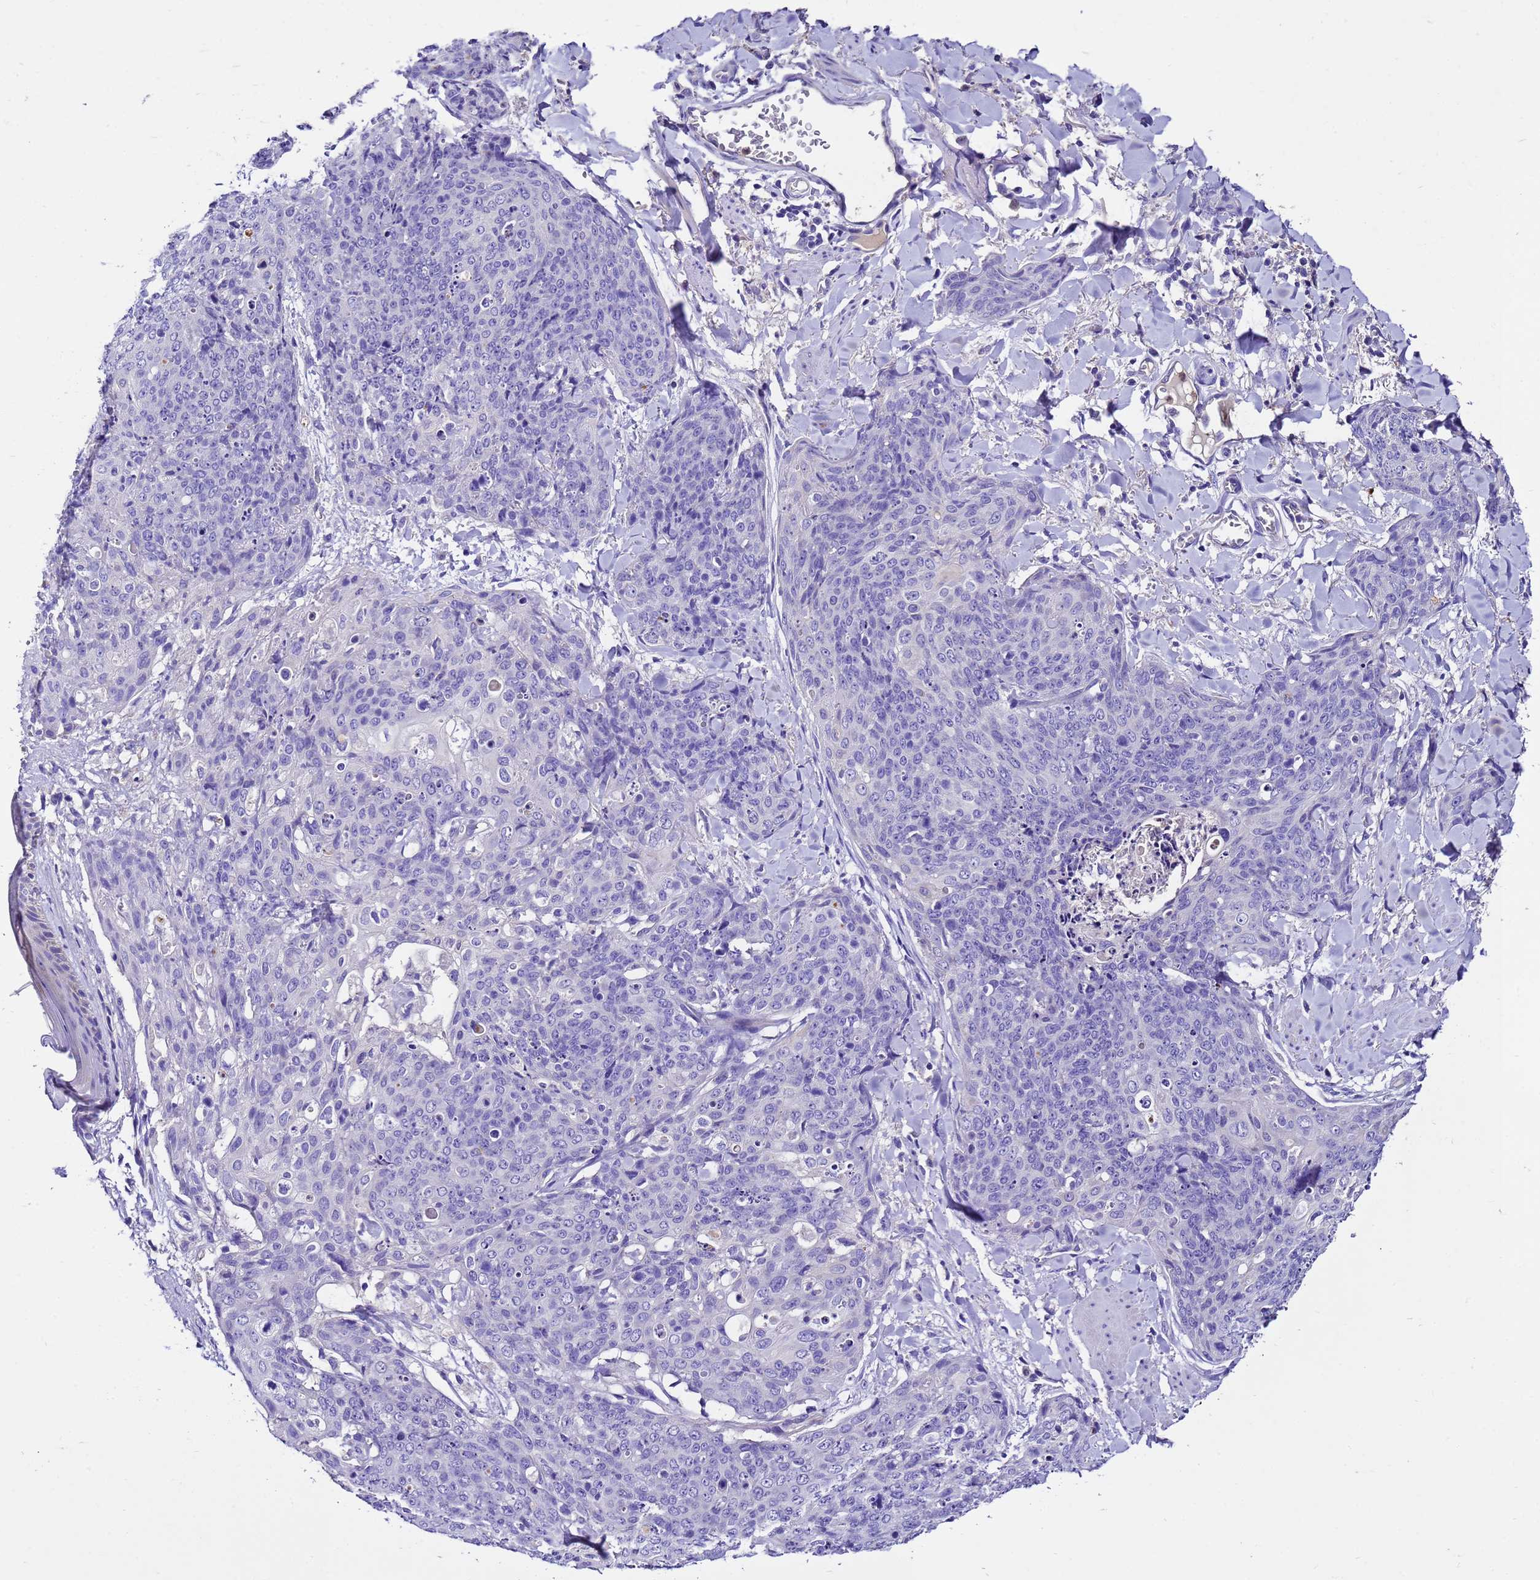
{"staining": {"intensity": "negative", "quantity": "none", "location": "none"}, "tissue": "skin cancer", "cell_type": "Tumor cells", "image_type": "cancer", "snomed": [{"axis": "morphology", "description": "Squamous cell carcinoma, NOS"}, {"axis": "topography", "description": "Skin"}, {"axis": "topography", "description": "Vulva"}], "caption": "This is an immunohistochemistry (IHC) micrograph of skin squamous cell carcinoma. There is no staining in tumor cells.", "gene": "UGT2A1", "patient": {"sex": "female", "age": 85}}